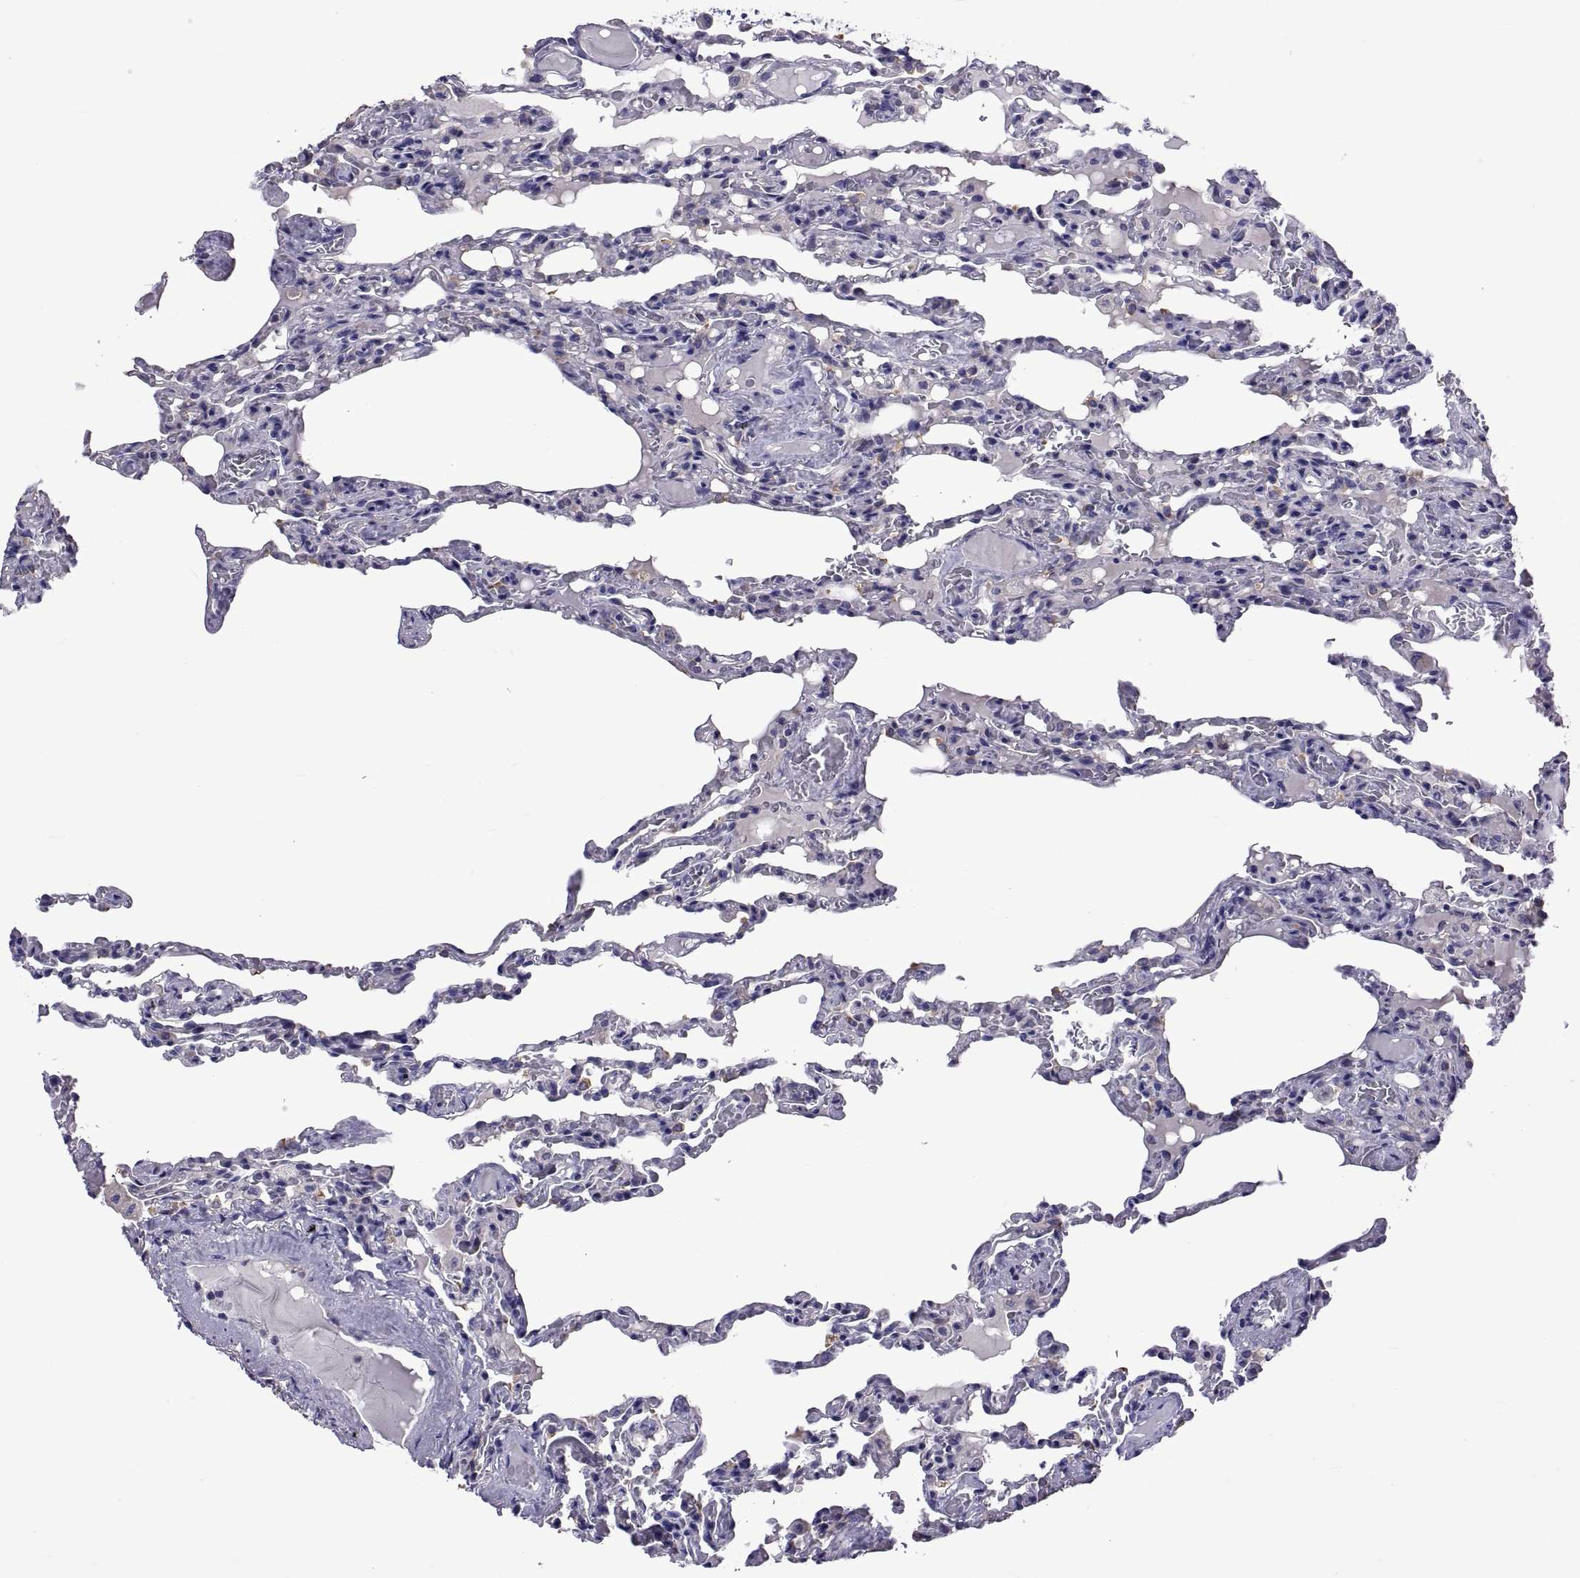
{"staining": {"intensity": "negative", "quantity": "none", "location": "none"}, "tissue": "lung", "cell_type": "Alveolar cells", "image_type": "normal", "snomed": [{"axis": "morphology", "description": "Normal tissue, NOS"}, {"axis": "topography", "description": "Lung"}], "caption": "Immunohistochemical staining of unremarkable lung displays no significant positivity in alveolar cells.", "gene": "TMC3", "patient": {"sex": "female", "age": 43}}